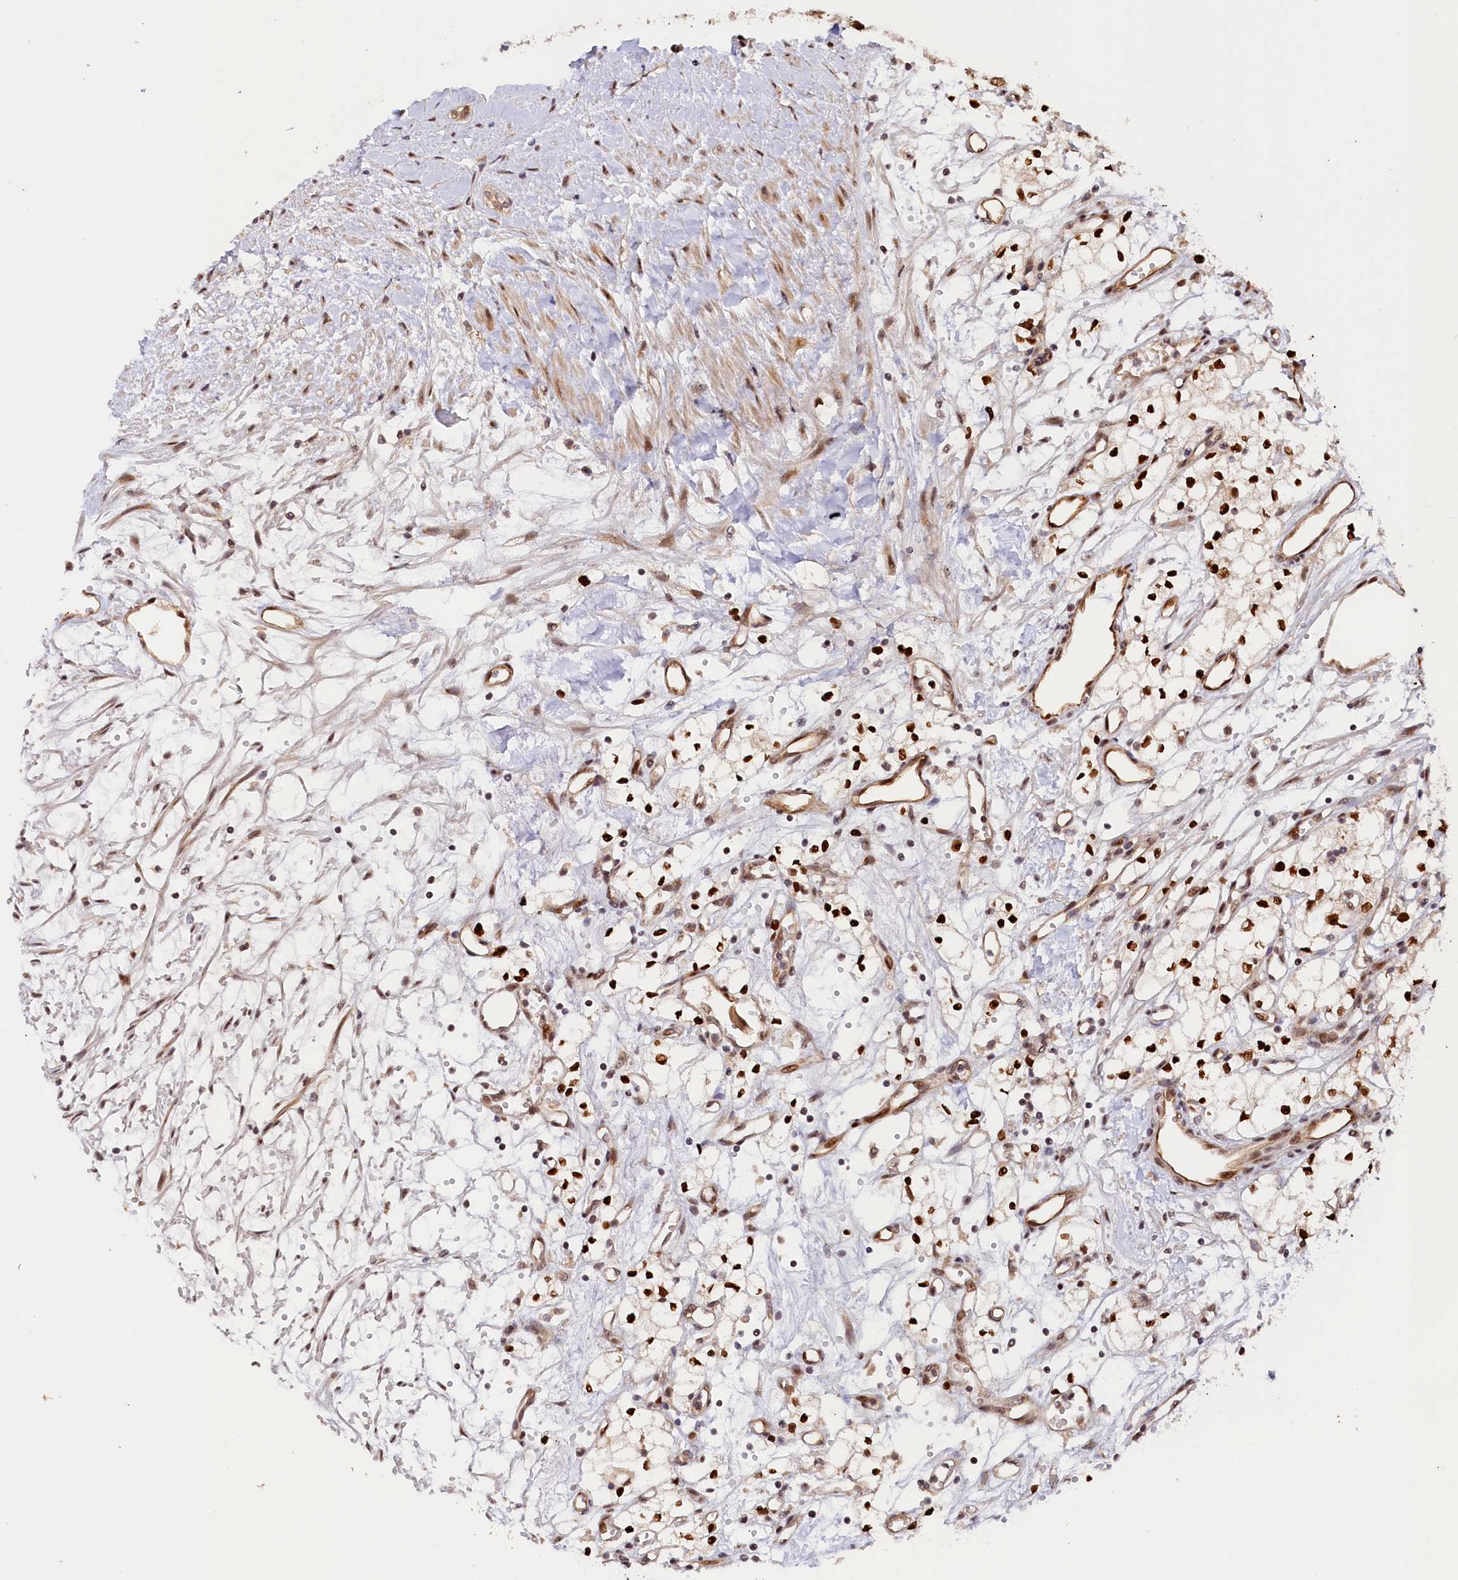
{"staining": {"intensity": "strong", "quantity": "25%-75%", "location": "nuclear"}, "tissue": "renal cancer", "cell_type": "Tumor cells", "image_type": "cancer", "snomed": [{"axis": "morphology", "description": "Adenocarcinoma, NOS"}, {"axis": "topography", "description": "Kidney"}], "caption": "Immunohistochemistry (IHC) histopathology image of human renal cancer (adenocarcinoma) stained for a protein (brown), which displays high levels of strong nuclear expression in about 25%-75% of tumor cells.", "gene": "ANKRD24", "patient": {"sex": "male", "age": 59}}